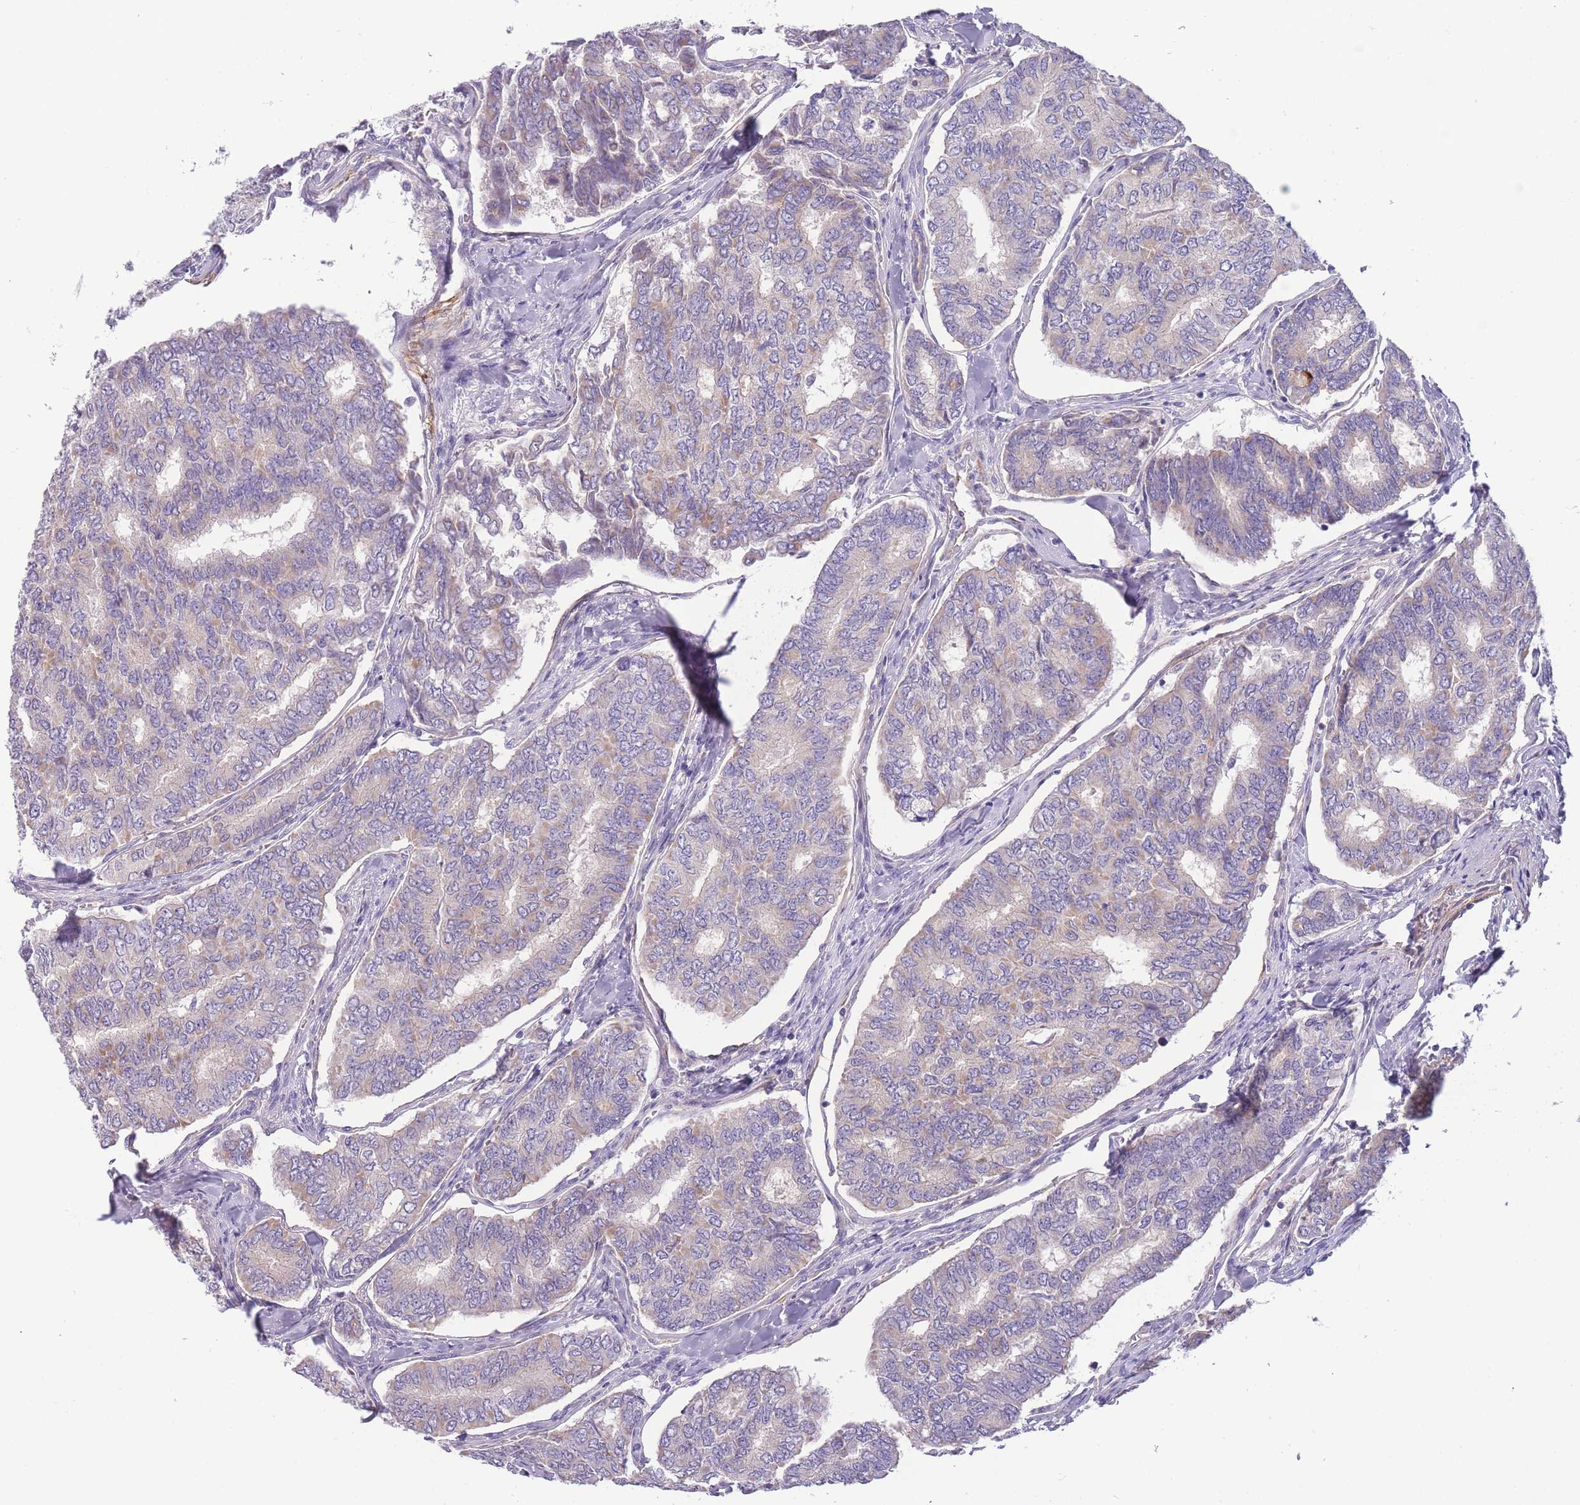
{"staining": {"intensity": "weak", "quantity": "<25%", "location": "cytoplasmic/membranous"}, "tissue": "thyroid cancer", "cell_type": "Tumor cells", "image_type": "cancer", "snomed": [{"axis": "morphology", "description": "Papillary adenocarcinoma, NOS"}, {"axis": "topography", "description": "Thyroid gland"}], "caption": "Immunohistochemistry (IHC) image of neoplastic tissue: thyroid papillary adenocarcinoma stained with DAB (3,3'-diaminobenzidine) displays no significant protein positivity in tumor cells.", "gene": "FAM124A", "patient": {"sex": "female", "age": 35}}